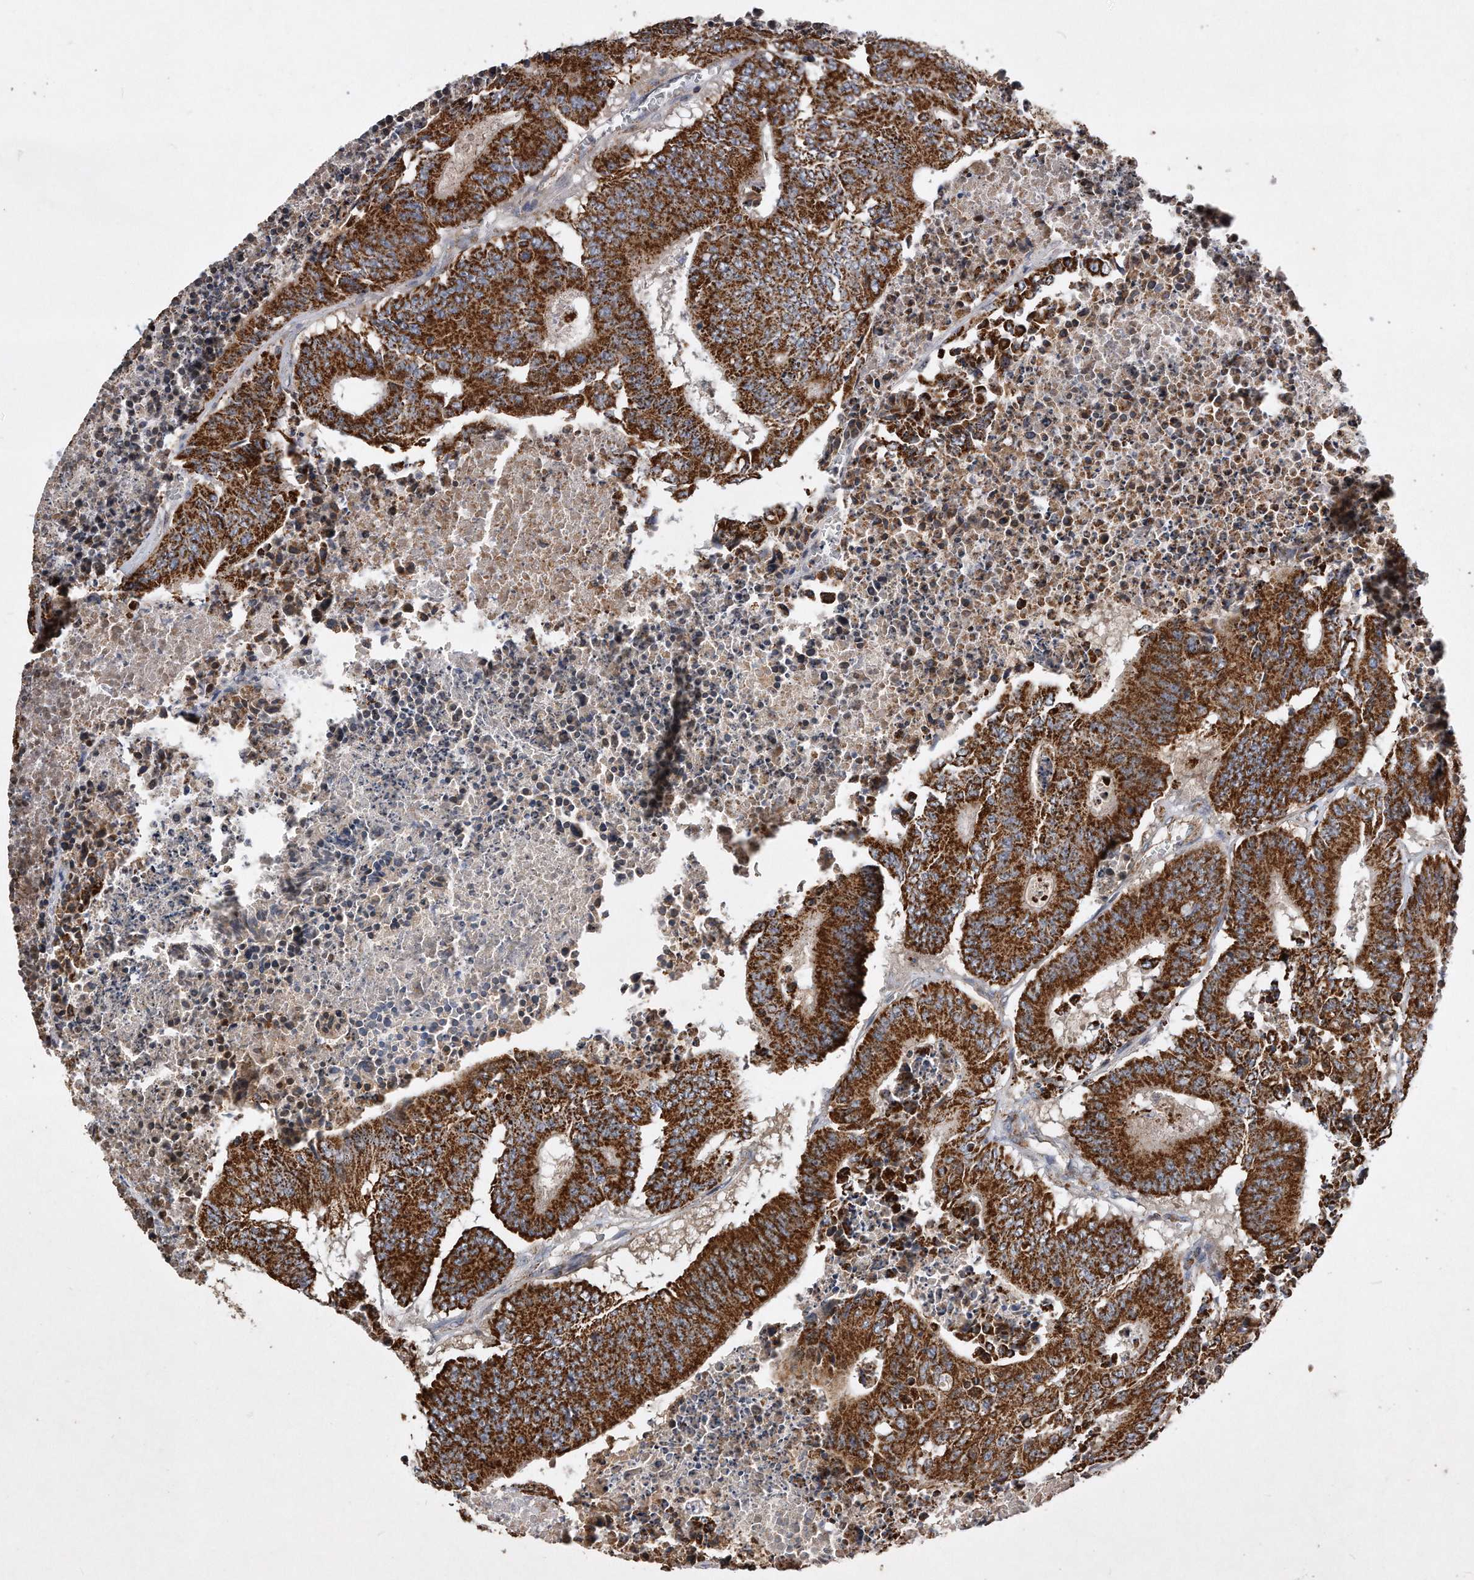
{"staining": {"intensity": "strong", "quantity": ">75%", "location": "cytoplasmic/membranous"}, "tissue": "colorectal cancer", "cell_type": "Tumor cells", "image_type": "cancer", "snomed": [{"axis": "morphology", "description": "Adenocarcinoma, NOS"}, {"axis": "topography", "description": "Colon"}], "caption": "Immunohistochemical staining of human colorectal cancer reveals strong cytoplasmic/membranous protein positivity in approximately >75% of tumor cells. (Stains: DAB (3,3'-diaminobenzidine) in brown, nuclei in blue, Microscopy: brightfield microscopy at high magnification).", "gene": "PPP5C", "patient": {"sex": "male", "age": 87}}